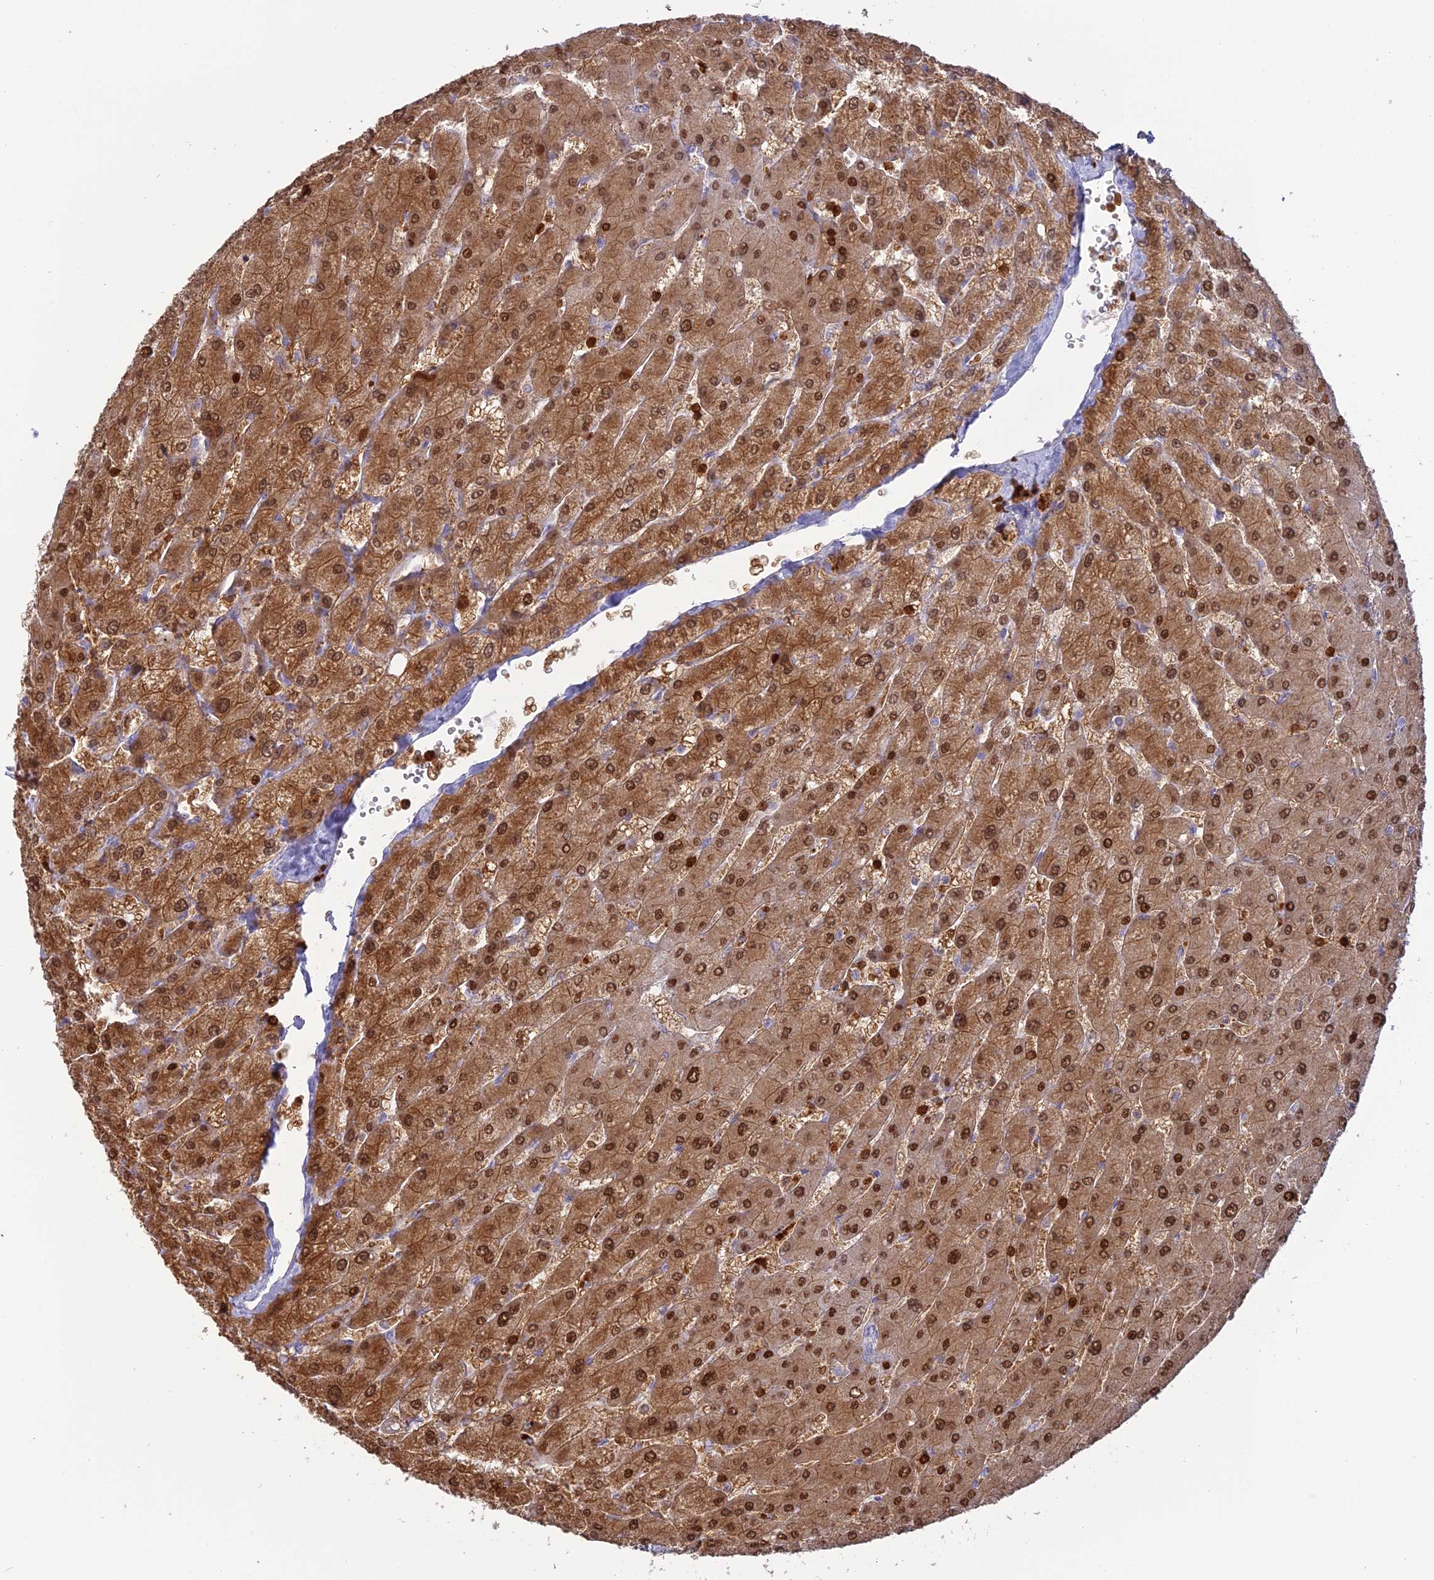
{"staining": {"intensity": "negative", "quantity": "none", "location": "none"}, "tissue": "liver", "cell_type": "Cholangiocytes", "image_type": "normal", "snomed": [{"axis": "morphology", "description": "Normal tissue, NOS"}, {"axis": "topography", "description": "Liver"}], "caption": "A histopathology image of liver stained for a protein exhibits no brown staining in cholangiocytes.", "gene": "PGBD4", "patient": {"sex": "male", "age": 55}}